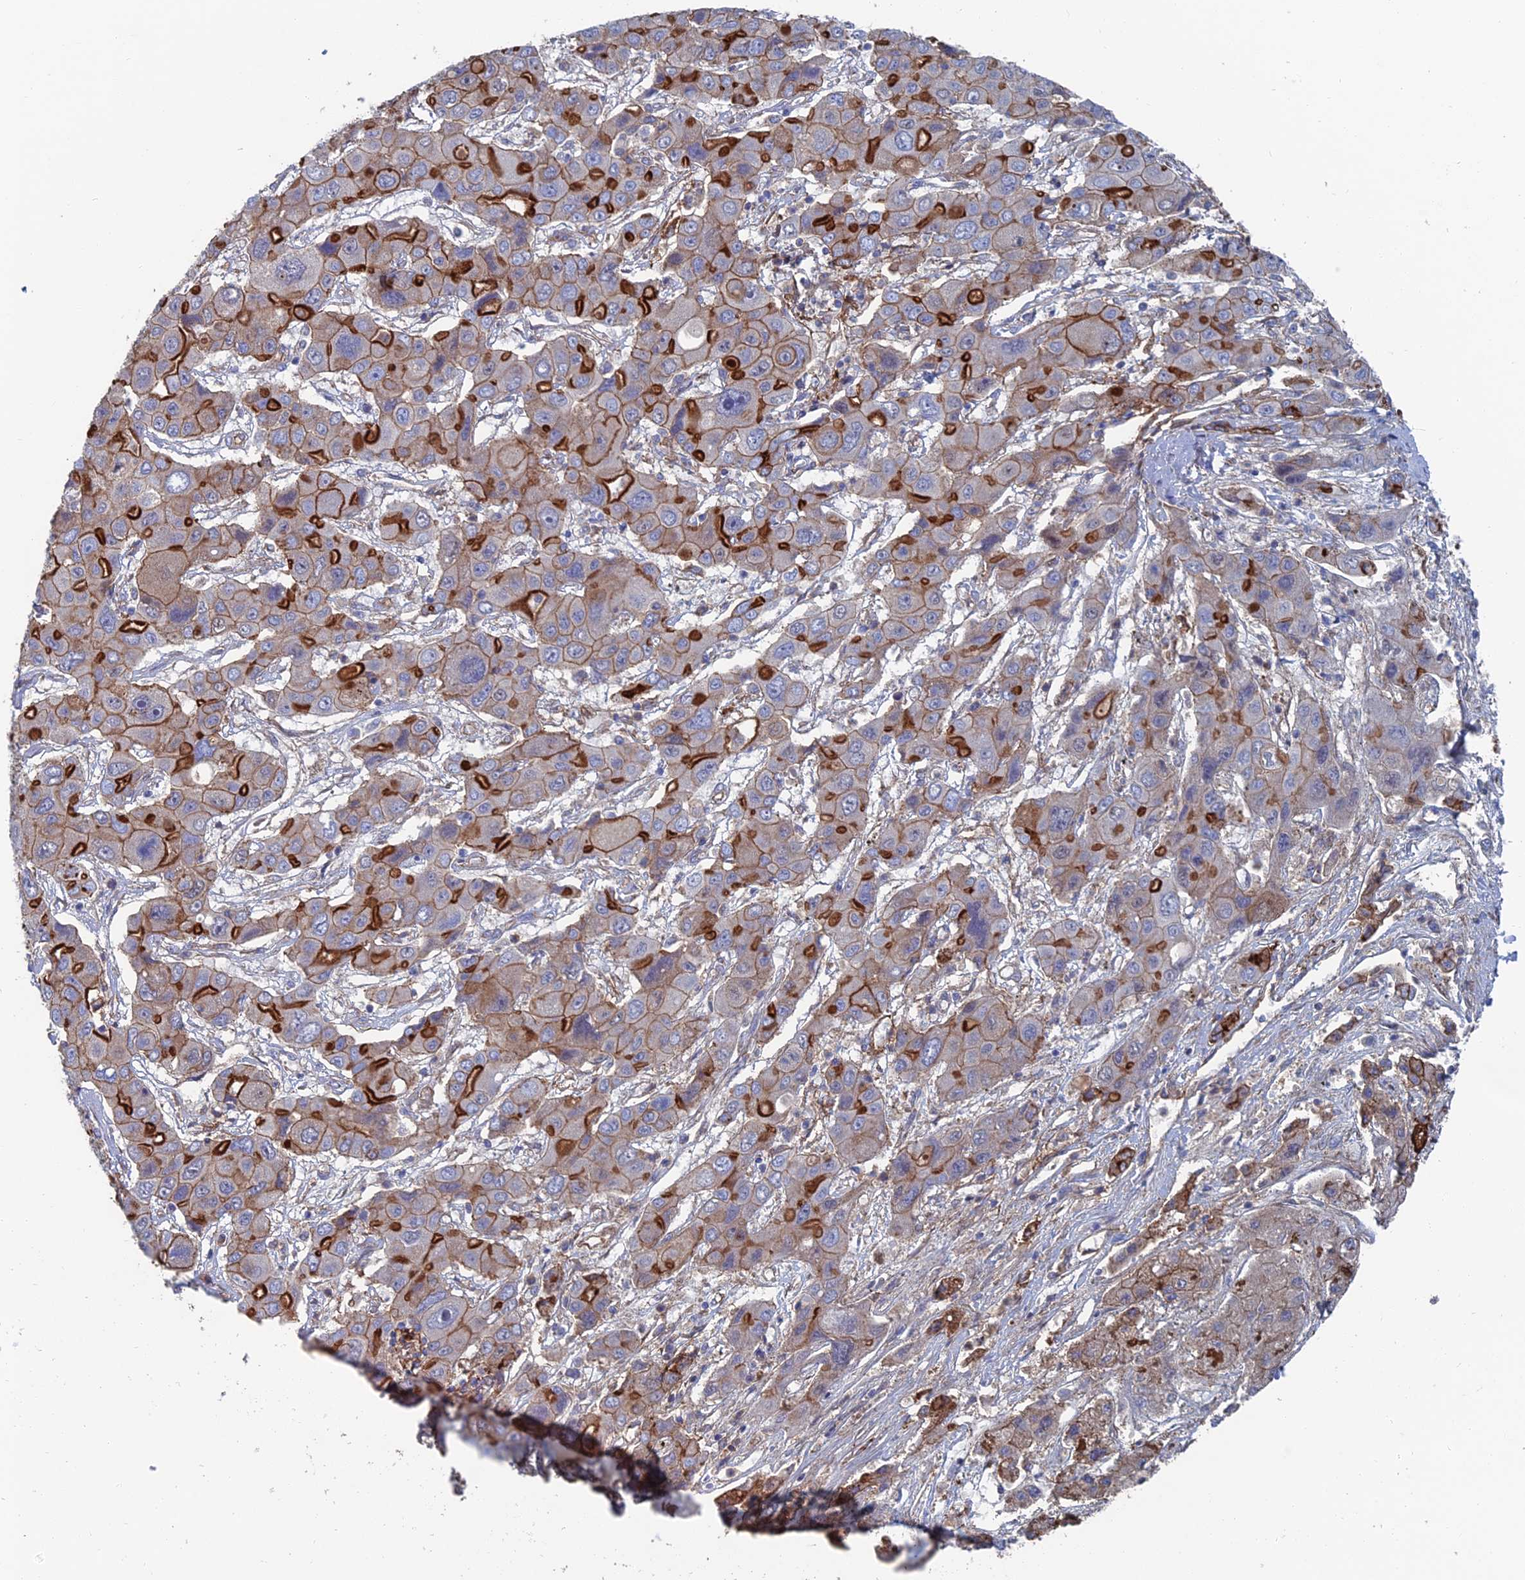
{"staining": {"intensity": "strong", "quantity": "25%-75%", "location": "cytoplasmic/membranous"}, "tissue": "liver cancer", "cell_type": "Tumor cells", "image_type": "cancer", "snomed": [{"axis": "morphology", "description": "Cholangiocarcinoma"}, {"axis": "topography", "description": "Liver"}], "caption": "Immunohistochemical staining of human liver cancer reveals high levels of strong cytoplasmic/membranous protein staining in about 25%-75% of tumor cells.", "gene": "SNX11", "patient": {"sex": "male", "age": 67}}